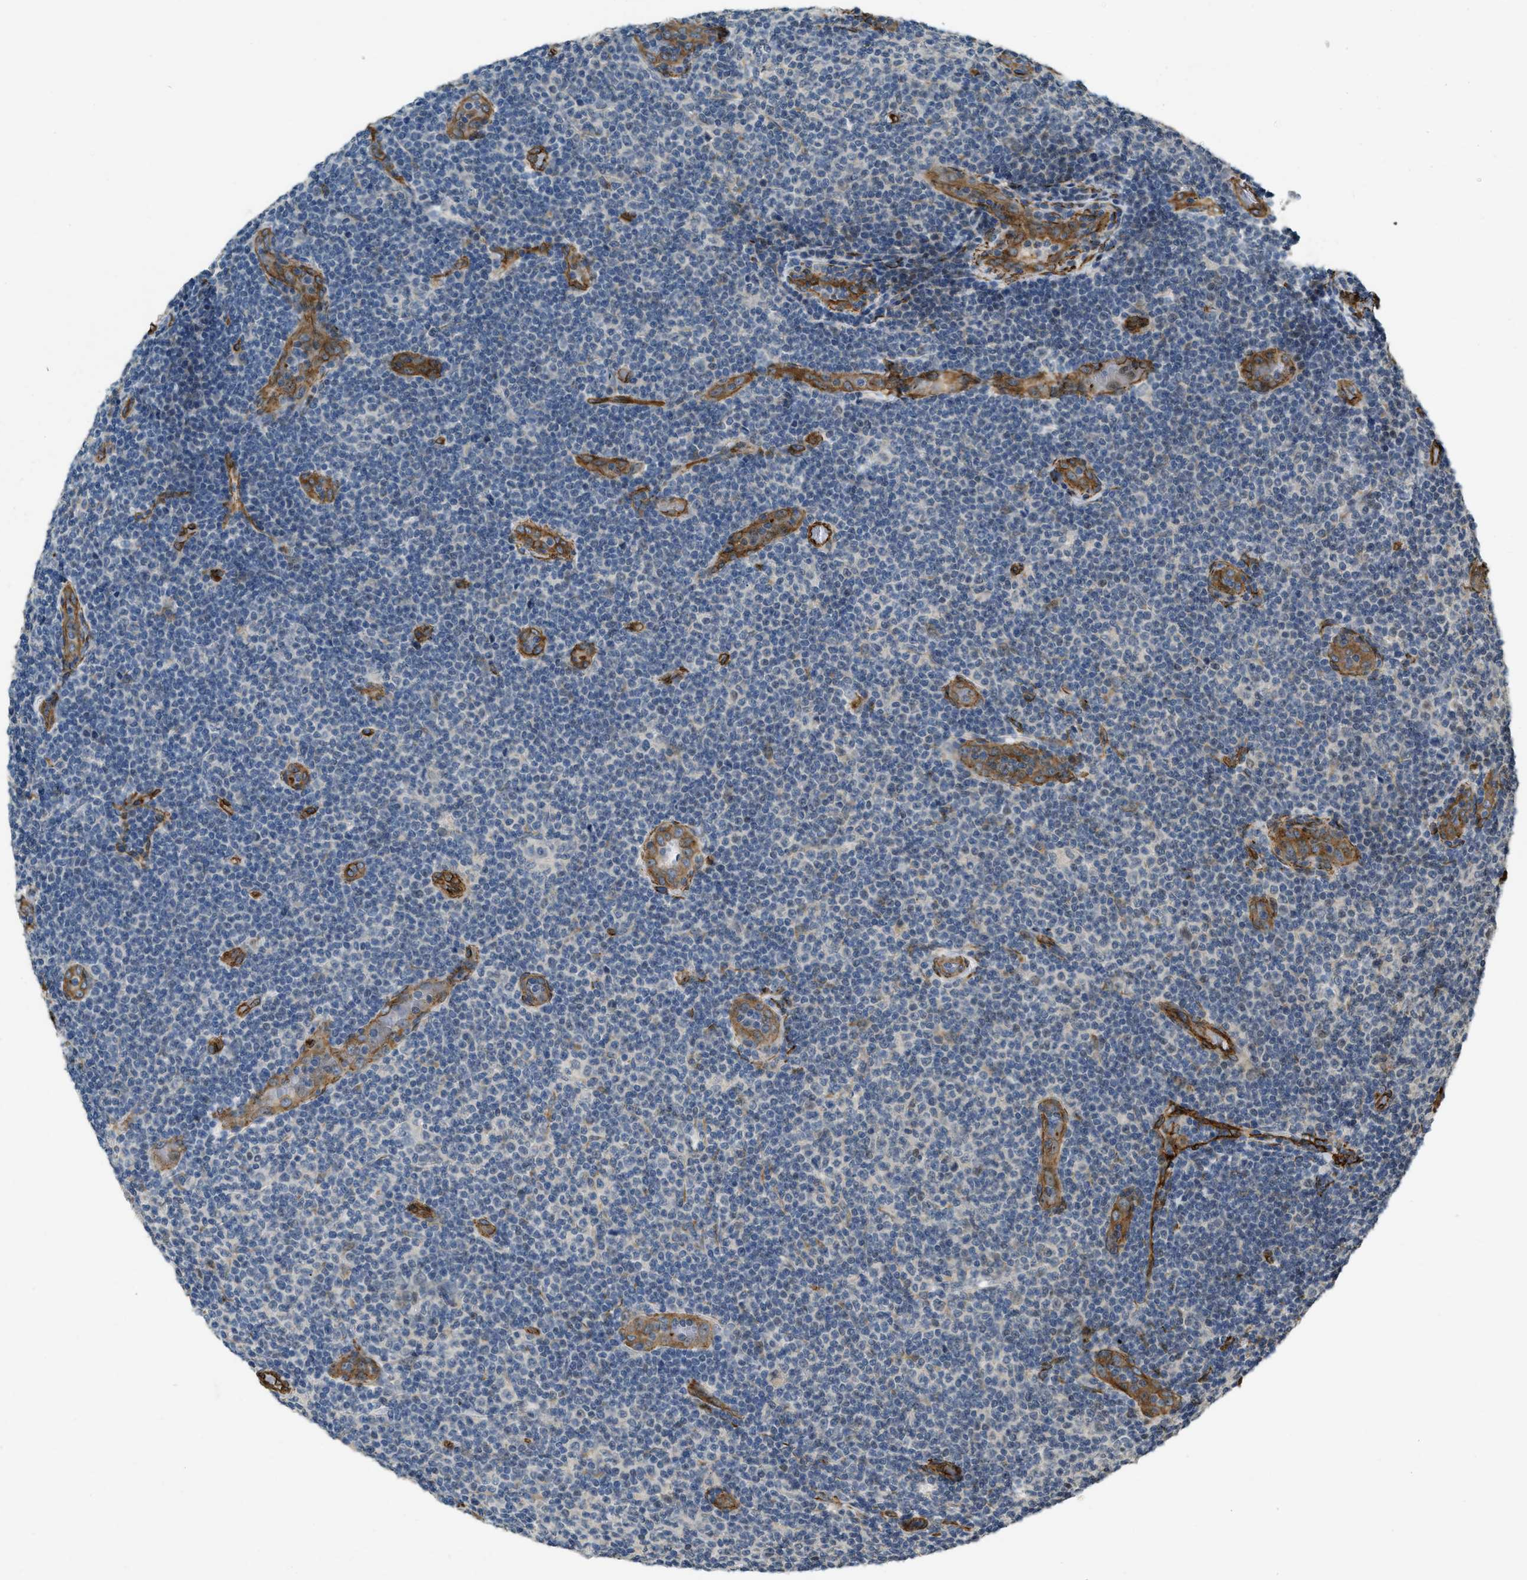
{"staining": {"intensity": "negative", "quantity": "none", "location": "none"}, "tissue": "lymphoma", "cell_type": "Tumor cells", "image_type": "cancer", "snomed": [{"axis": "morphology", "description": "Malignant lymphoma, non-Hodgkin's type, Low grade"}, {"axis": "topography", "description": "Lymph node"}], "caption": "IHC of human lymphoma reveals no staining in tumor cells. Nuclei are stained in blue.", "gene": "NMB", "patient": {"sex": "male", "age": 83}}